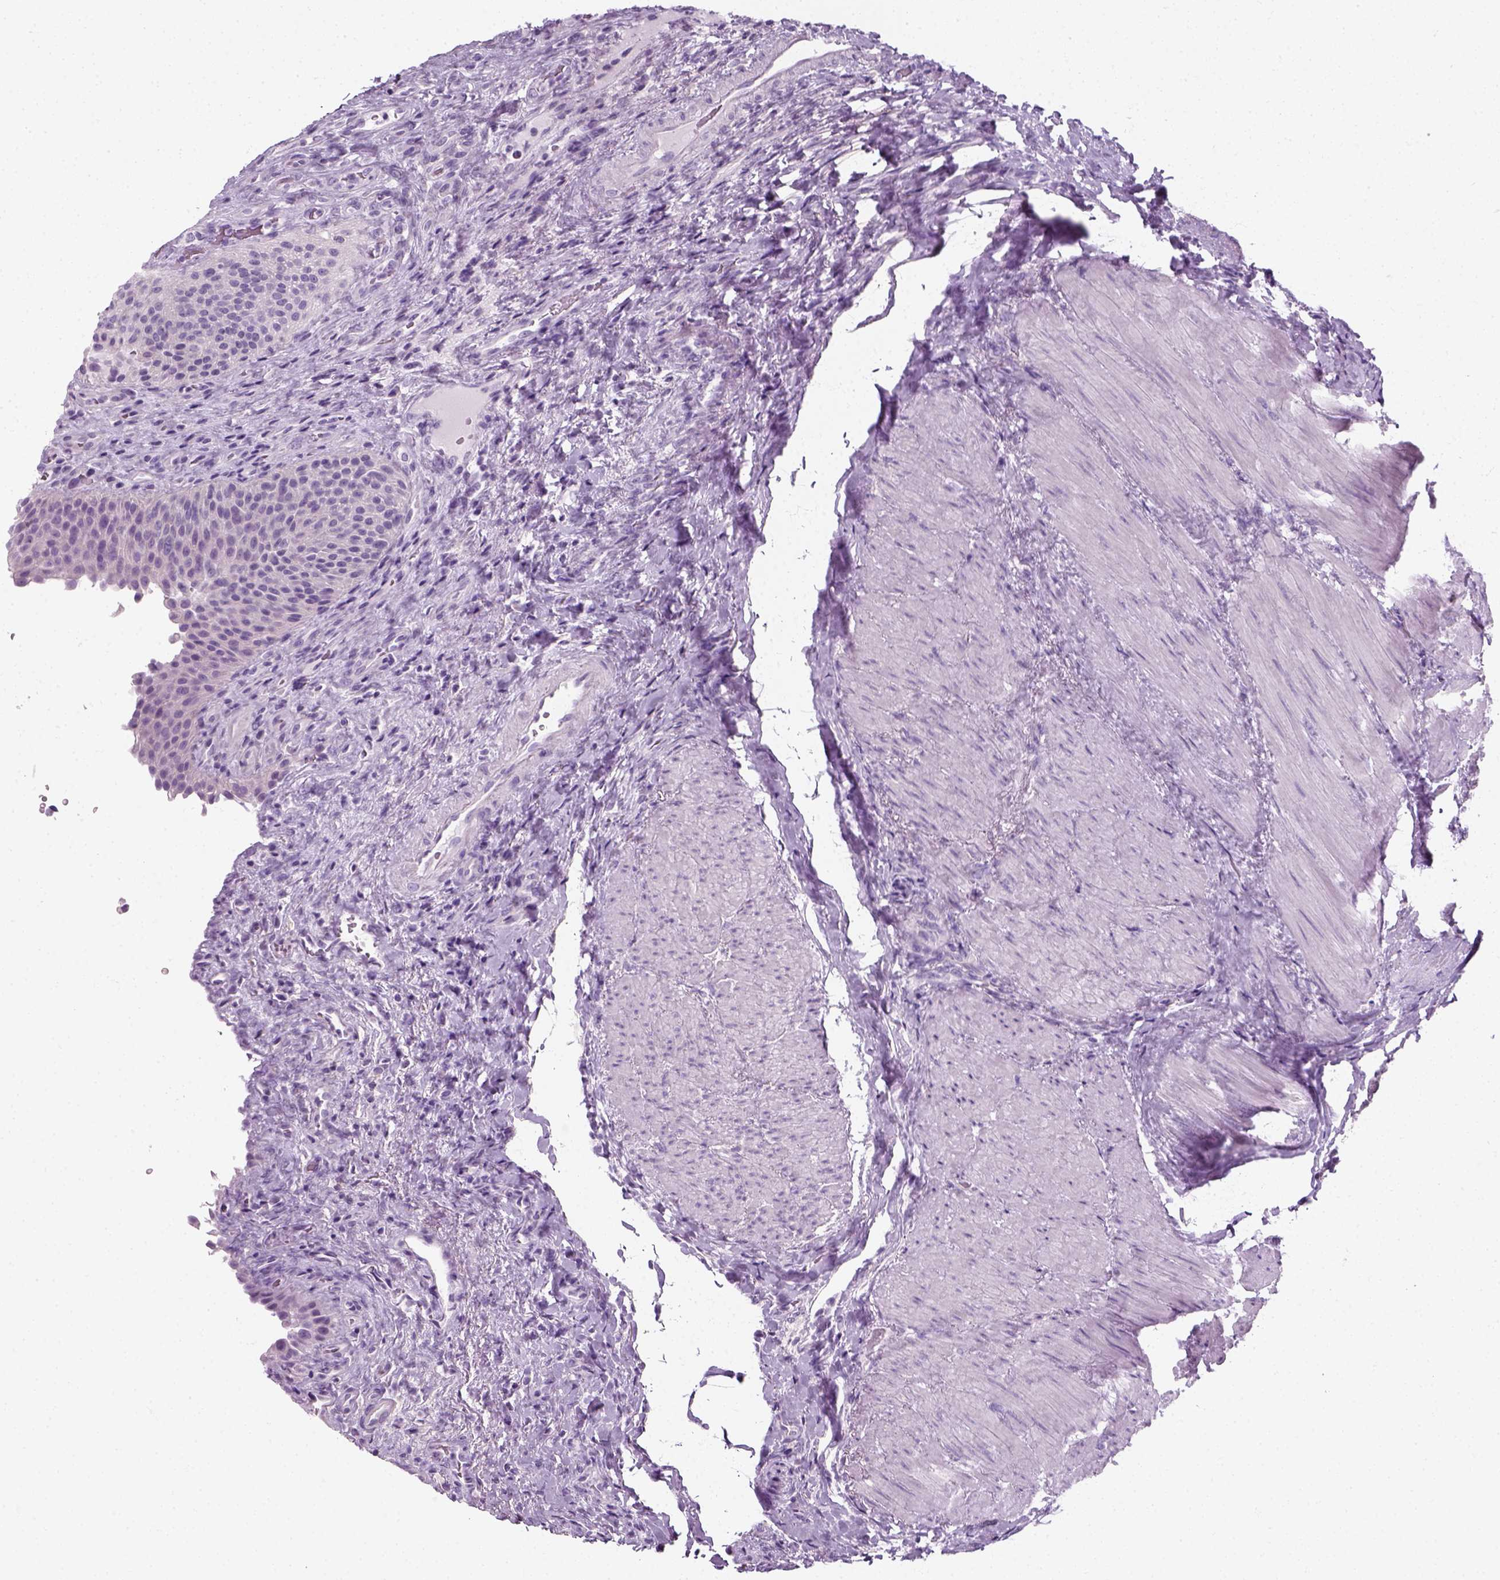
{"staining": {"intensity": "negative", "quantity": "none", "location": "none"}, "tissue": "urinary bladder", "cell_type": "Urothelial cells", "image_type": "normal", "snomed": [{"axis": "morphology", "description": "Normal tissue, NOS"}, {"axis": "topography", "description": "Urinary bladder"}, {"axis": "topography", "description": "Peripheral nerve tissue"}], "caption": "The micrograph exhibits no staining of urothelial cells in benign urinary bladder.", "gene": "SLC12A5", "patient": {"sex": "male", "age": 66}}